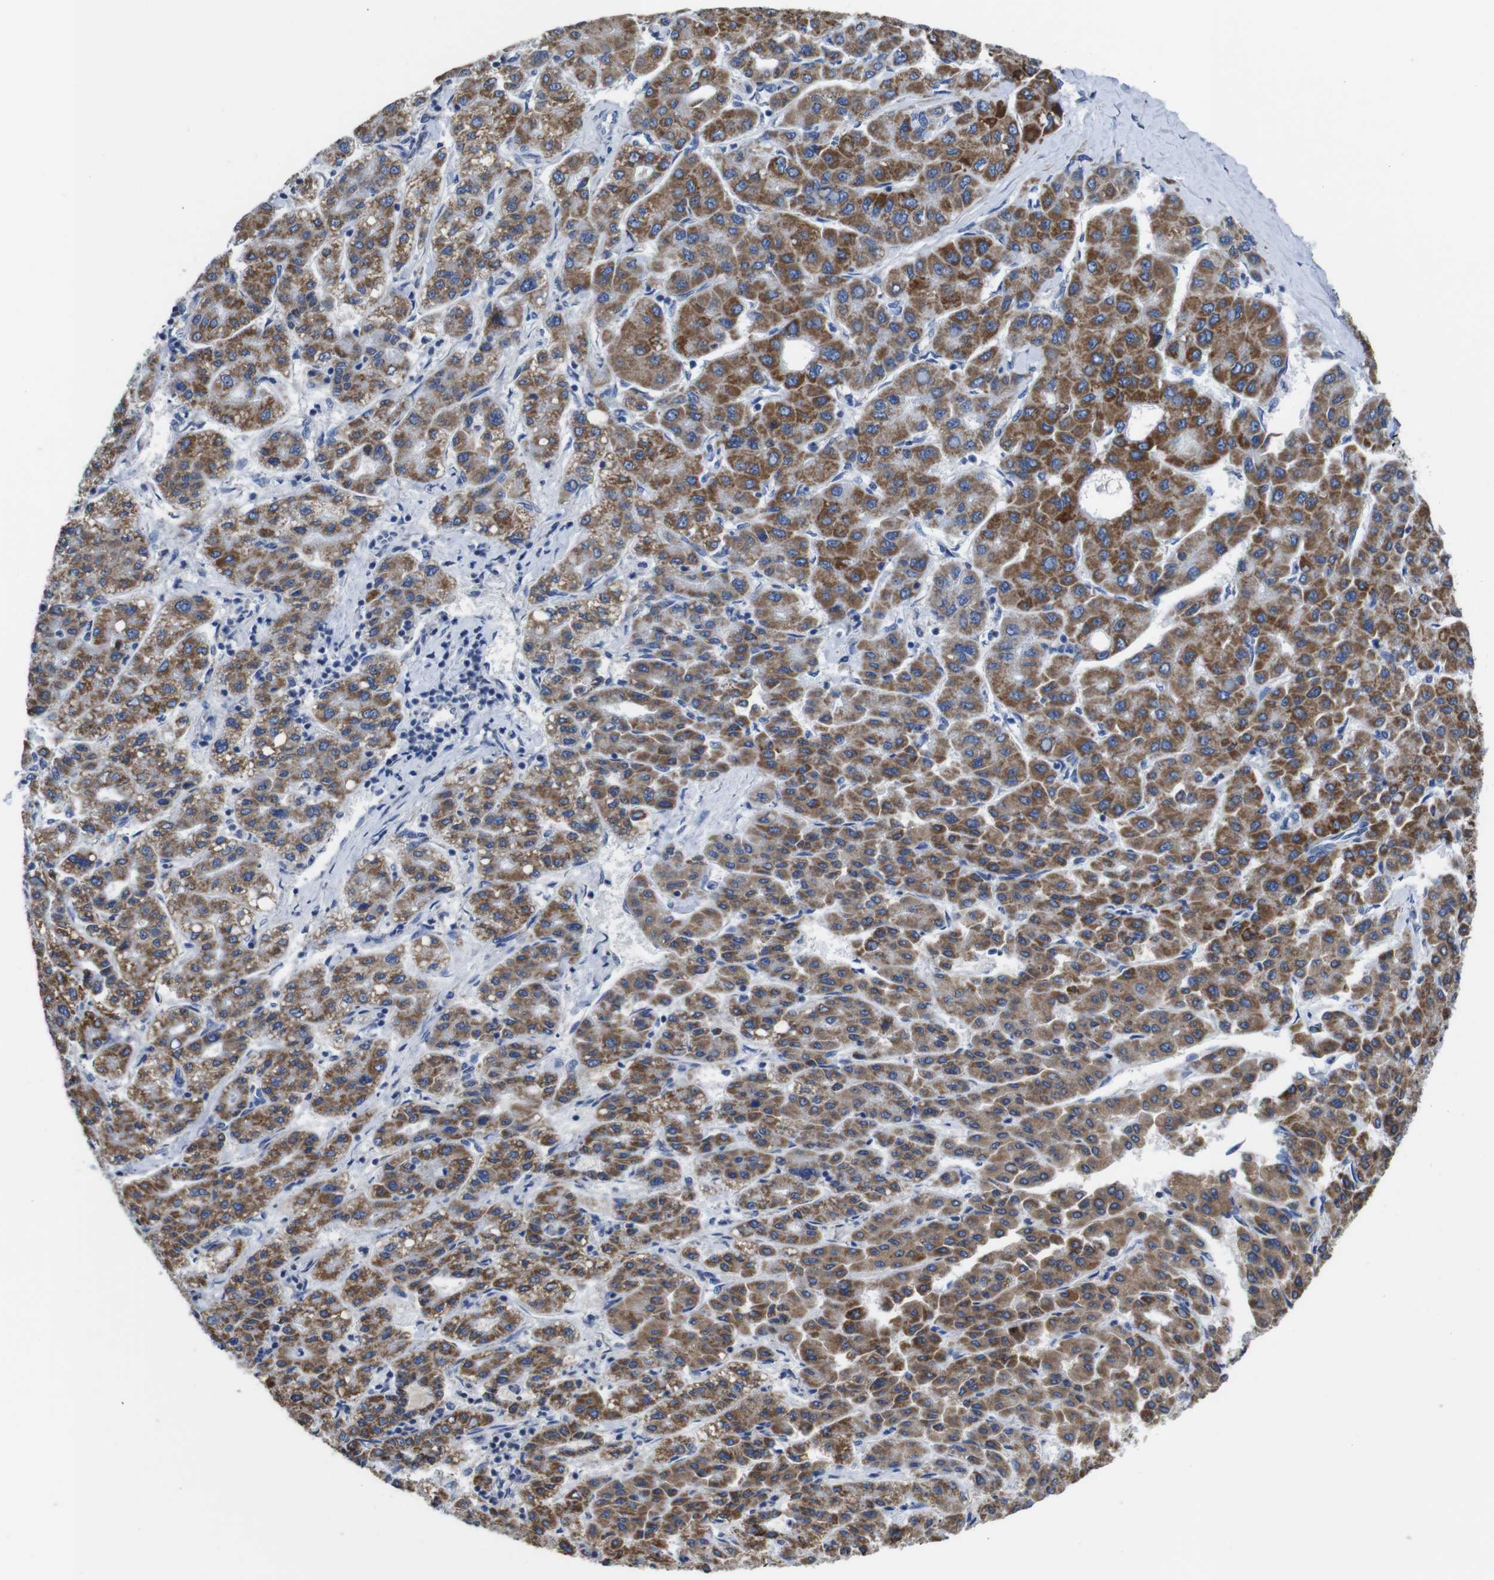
{"staining": {"intensity": "strong", "quantity": "25%-75%", "location": "cytoplasmic/membranous"}, "tissue": "liver cancer", "cell_type": "Tumor cells", "image_type": "cancer", "snomed": [{"axis": "morphology", "description": "Carcinoma, Hepatocellular, NOS"}, {"axis": "topography", "description": "Liver"}], "caption": "Protein staining of liver cancer (hepatocellular carcinoma) tissue shows strong cytoplasmic/membranous staining in about 25%-75% of tumor cells. Immunohistochemistry stains the protein of interest in brown and the nuclei are stained blue.", "gene": "MAOA", "patient": {"sex": "male", "age": 65}}